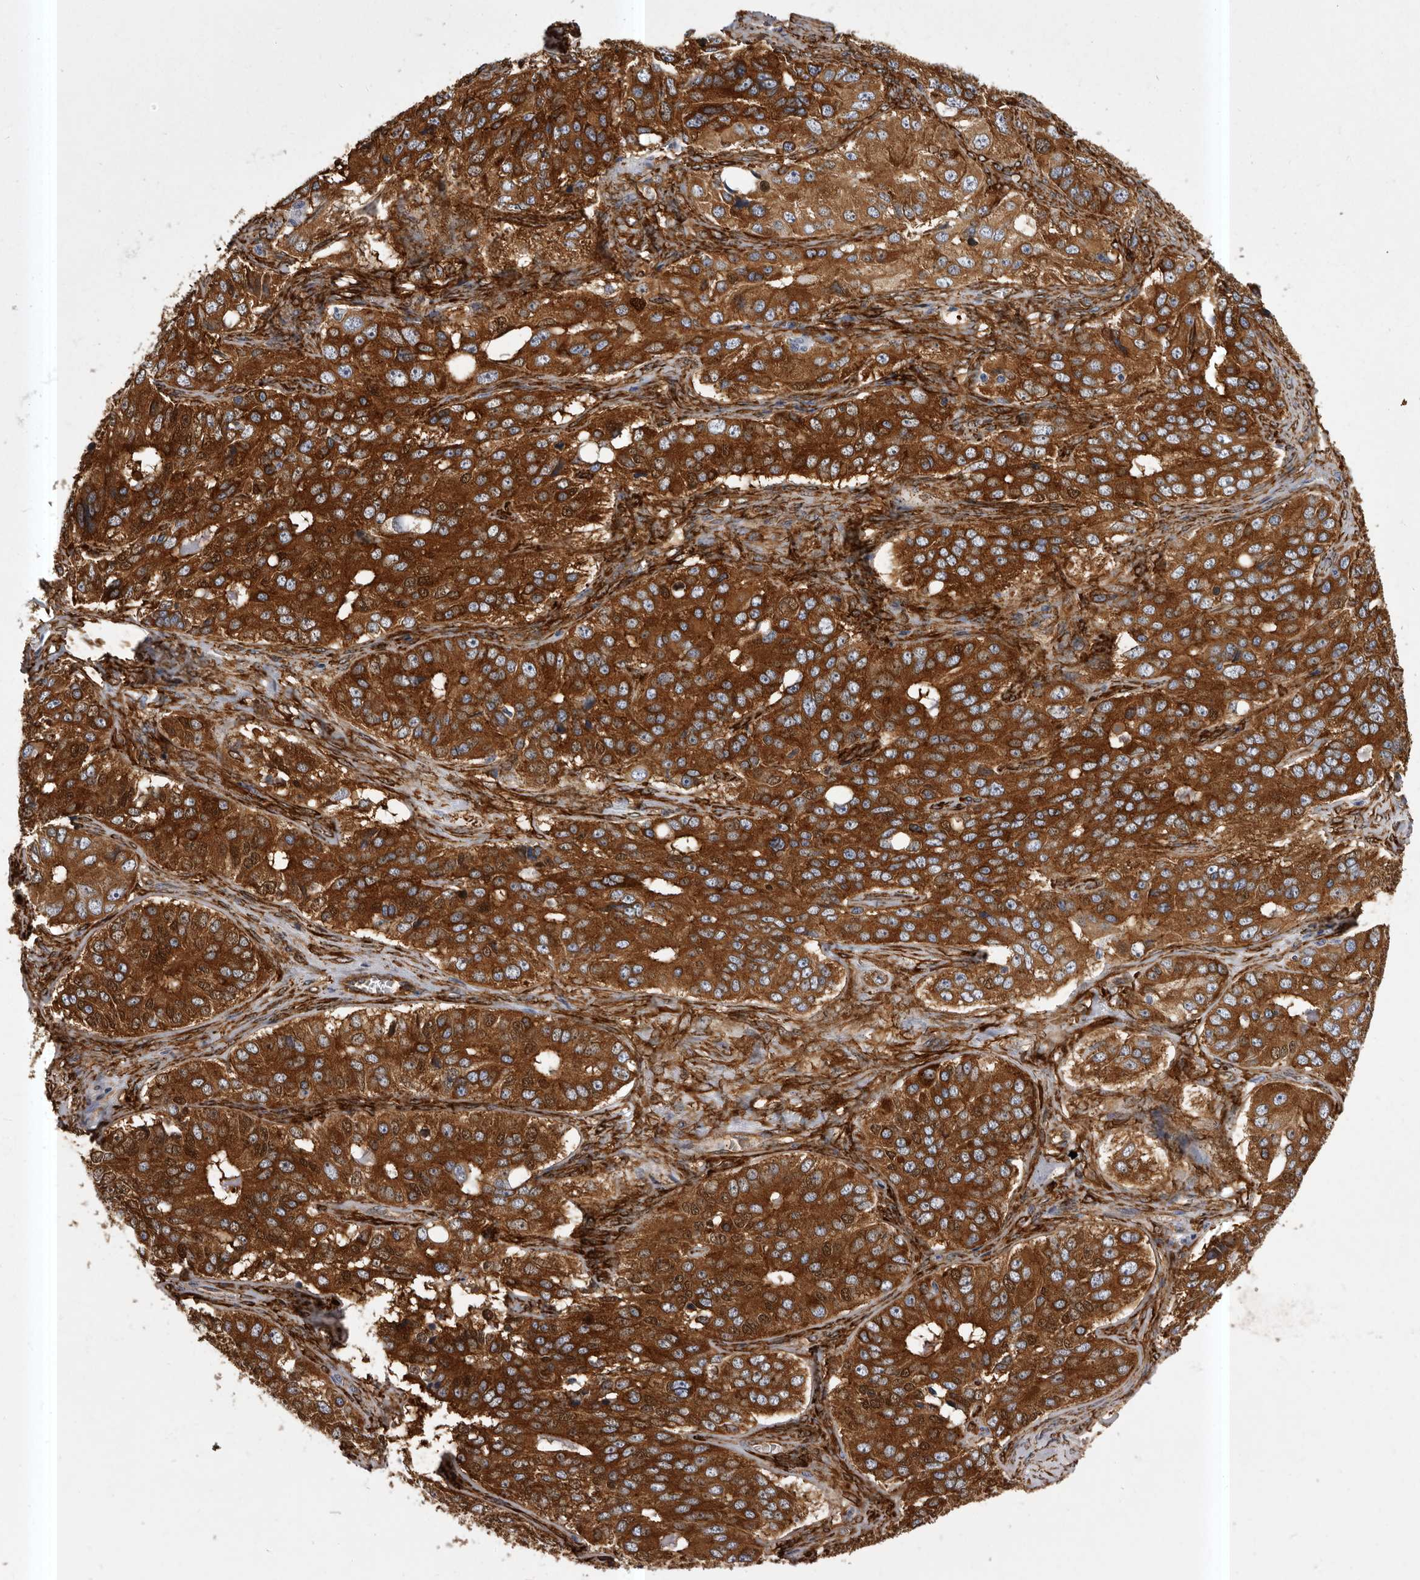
{"staining": {"intensity": "strong", "quantity": ">75%", "location": "cytoplasmic/membranous"}, "tissue": "ovarian cancer", "cell_type": "Tumor cells", "image_type": "cancer", "snomed": [{"axis": "morphology", "description": "Carcinoma, endometroid"}, {"axis": "topography", "description": "Ovary"}], "caption": "The photomicrograph exhibits a brown stain indicating the presence of a protein in the cytoplasmic/membranous of tumor cells in endometroid carcinoma (ovarian).", "gene": "ENAH", "patient": {"sex": "female", "age": 51}}